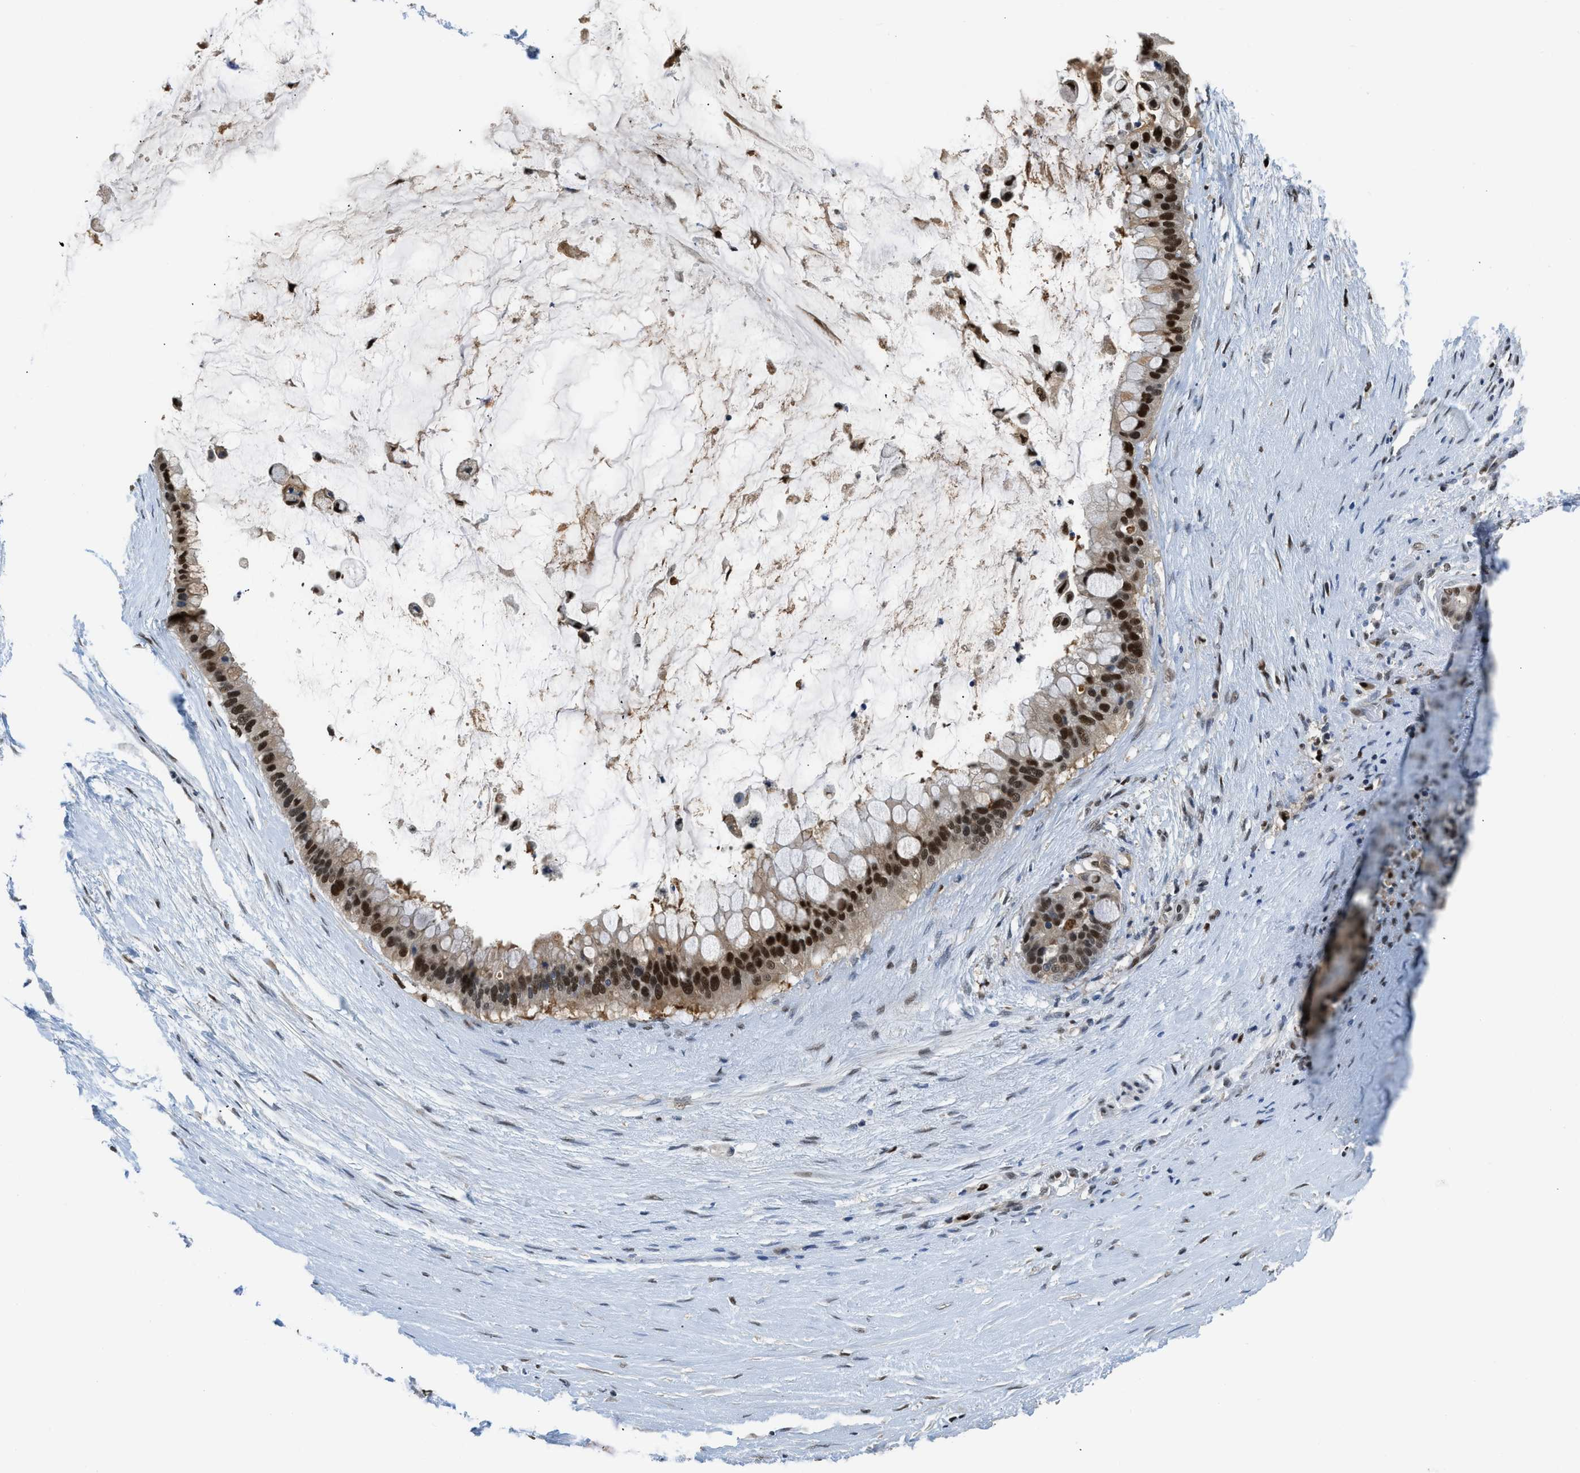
{"staining": {"intensity": "strong", "quantity": ">75%", "location": "nuclear"}, "tissue": "pancreatic cancer", "cell_type": "Tumor cells", "image_type": "cancer", "snomed": [{"axis": "morphology", "description": "Adenocarcinoma, NOS"}, {"axis": "topography", "description": "Pancreas"}], "caption": "Pancreatic cancer stained with DAB immunohistochemistry (IHC) demonstrates high levels of strong nuclear positivity in about >75% of tumor cells.", "gene": "ALX1", "patient": {"sex": "male", "age": 41}}